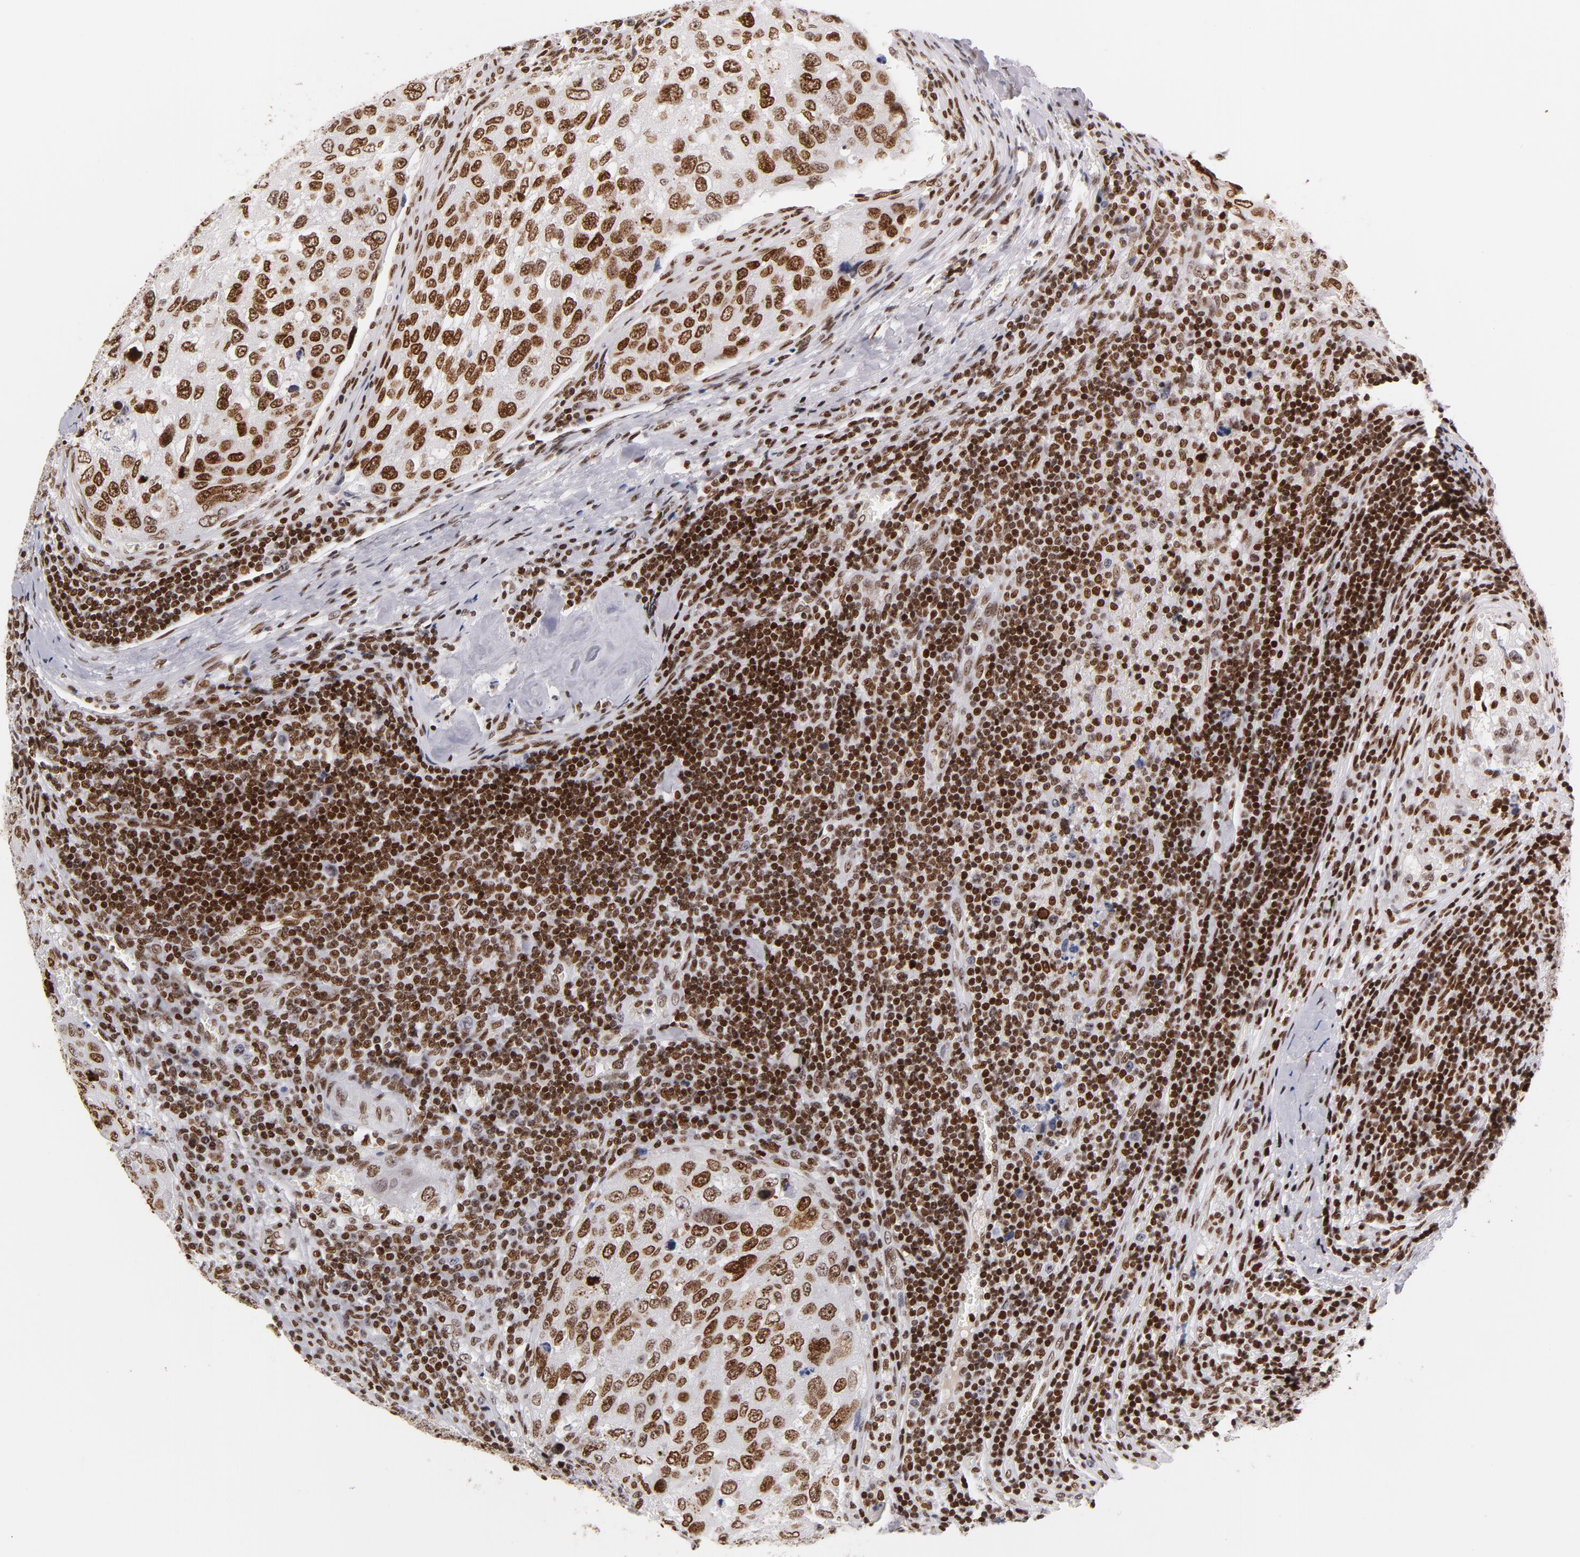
{"staining": {"intensity": "strong", "quantity": ">75%", "location": "cytoplasmic/membranous,nuclear"}, "tissue": "urothelial cancer", "cell_type": "Tumor cells", "image_type": "cancer", "snomed": [{"axis": "morphology", "description": "Urothelial carcinoma, High grade"}, {"axis": "topography", "description": "Lymph node"}, {"axis": "topography", "description": "Urinary bladder"}], "caption": "Immunohistochemical staining of human urothelial carcinoma (high-grade) reveals high levels of strong cytoplasmic/membranous and nuclear protein staining in approximately >75% of tumor cells. Immunohistochemistry (ihc) stains the protein of interest in brown and the nuclei are stained blue.", "gene": "TOP2B", "patient": {"sex": "male", "age": 51}}